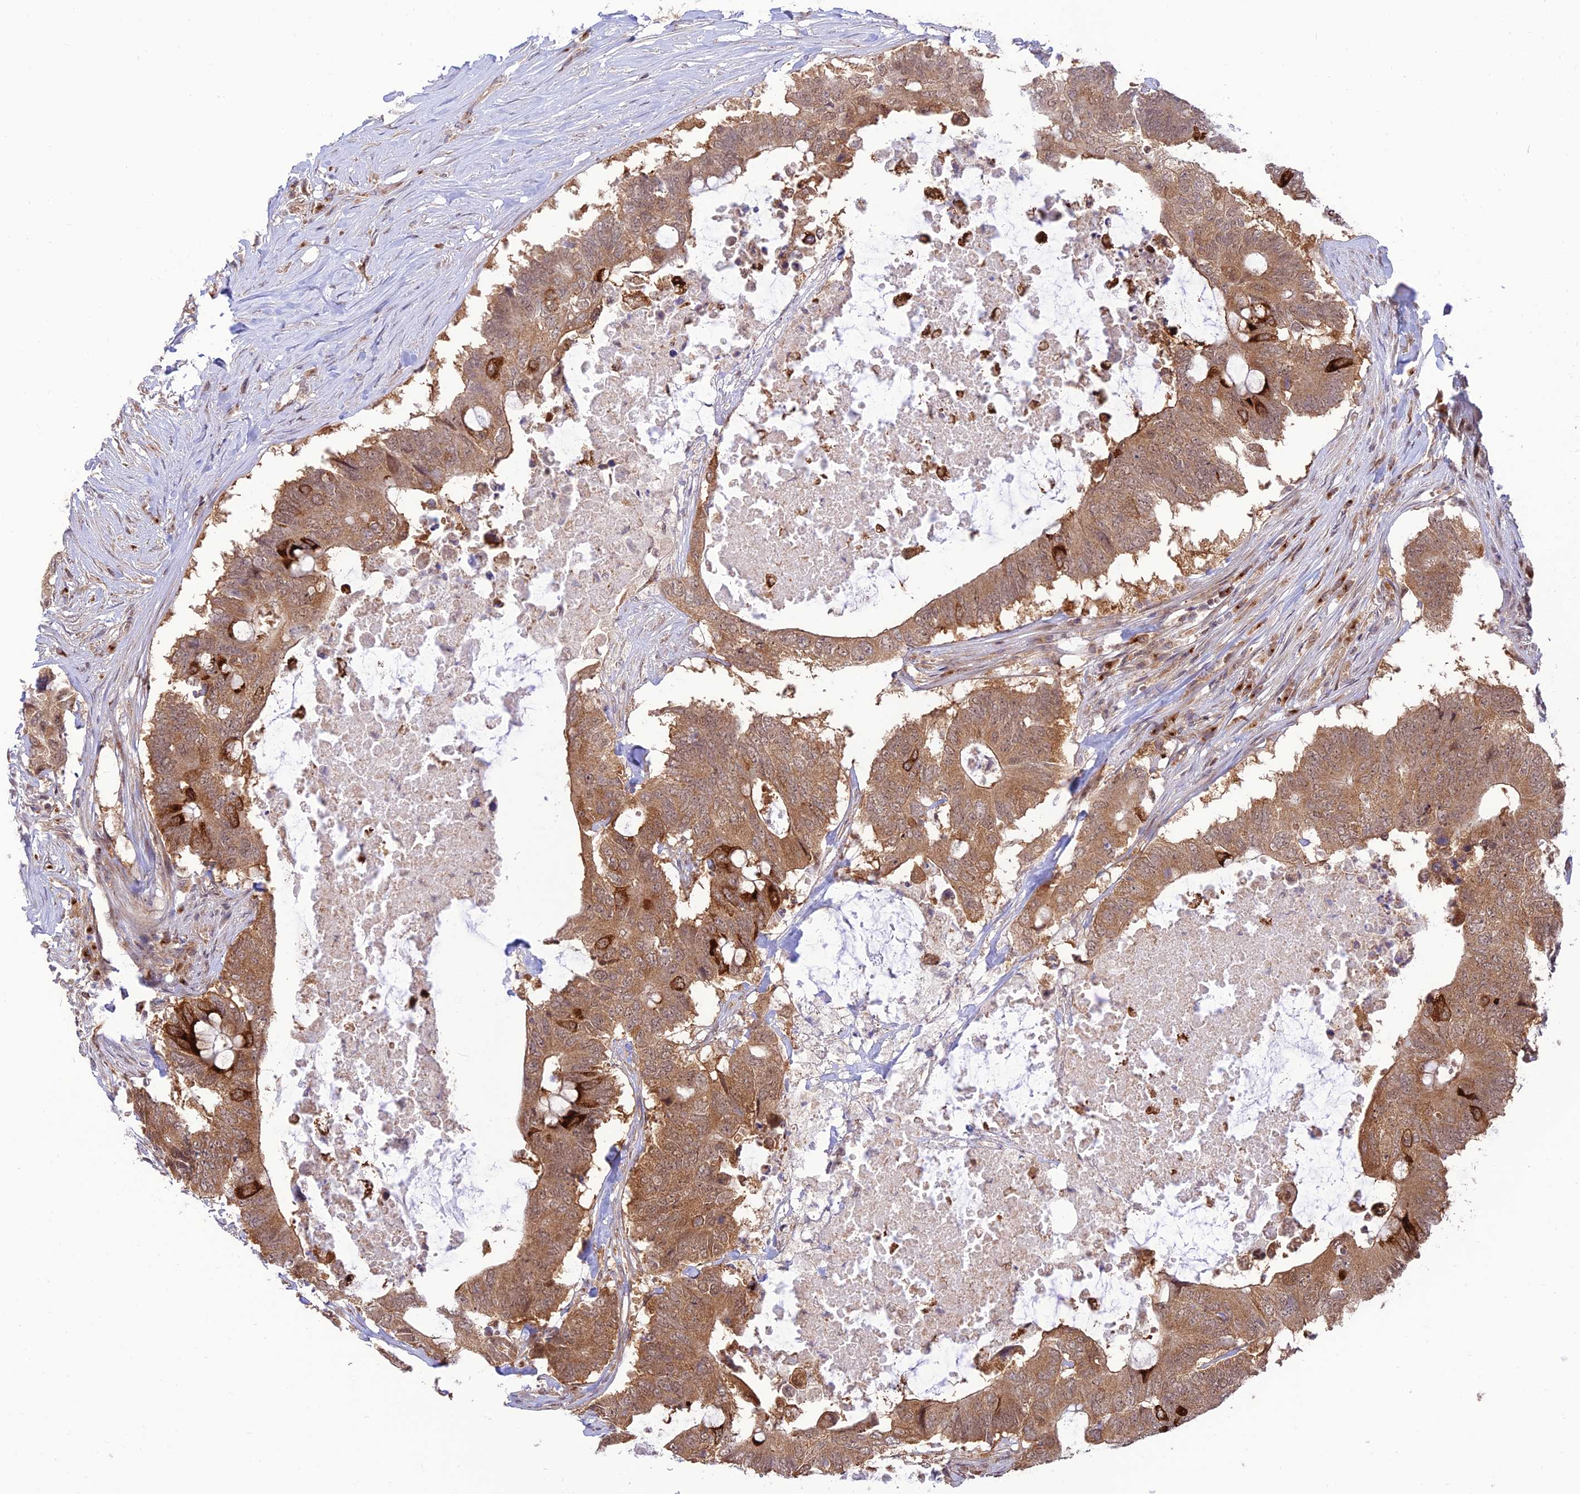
{"staining": {"intensity": "moderate", "quantity": ">75%", "location": "cytoplasmic/membranous"}, "tissue": "colorectal cancer", "cell_type": "Tumor cells", "image_type": "cancer", "snomed": [{"axis": "morphology", "description": "Adenocarcinoma, NOS"}, {"axis": "topography", "description": "Colon"}], "caption": "Human colorectal adenocarcinoma stained for a protein (brown) exhibits moderate cytoplasmic/membranous positive staining in about >75% of tumor cells.", "gene": "GOLGA3", "patient": {"sex": "male", "age": 71}}